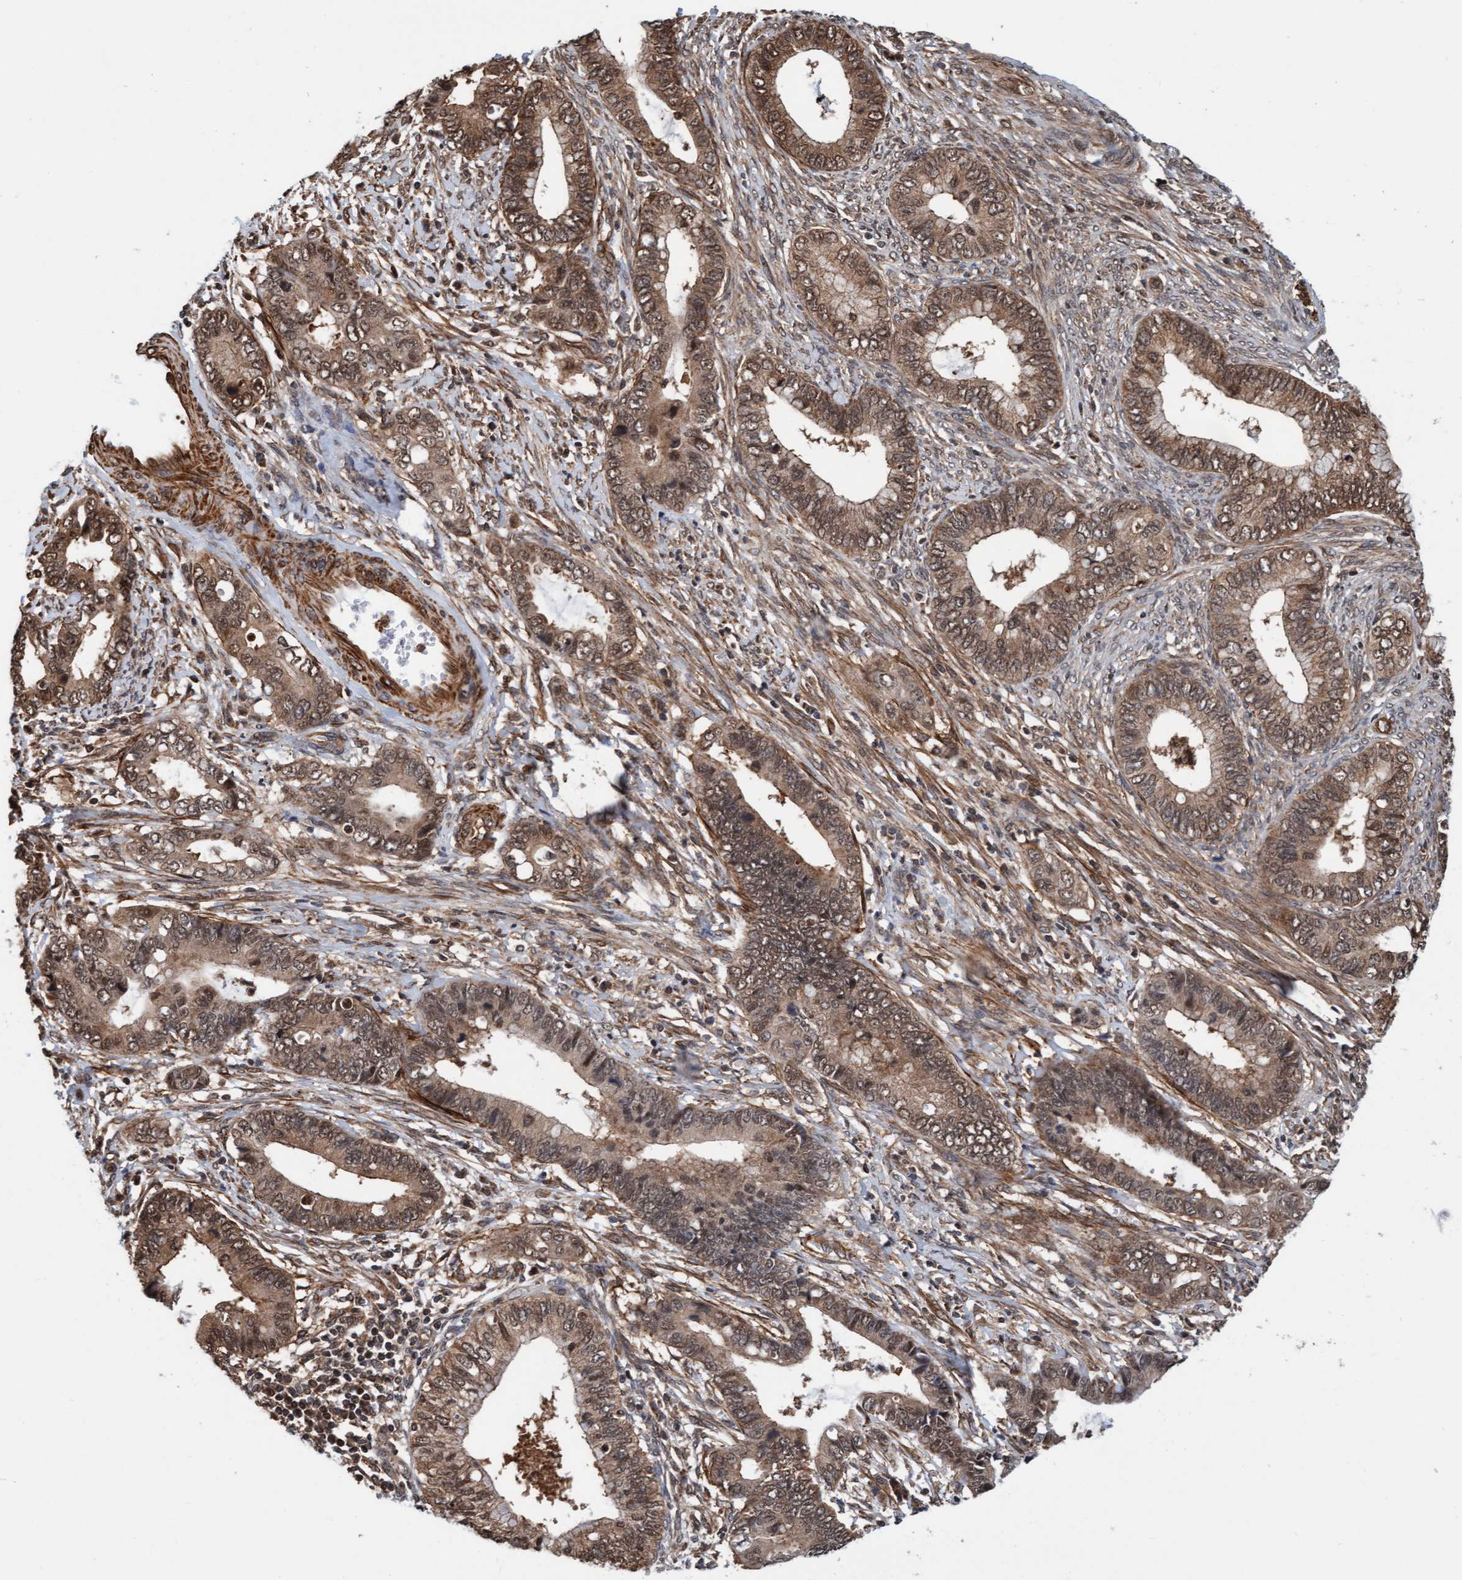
{"staining": {"intensity": "moderate", "quantity": ">75%", "location": "cytoplasmic/membranous,nuclear"}, "tissue": "cervical cancer", "cell_type": "Tumor cells", "image_type": "cancer", "snomed": [{"axis": "morphology", "description": "Adenocarcinoma, NOS"}, {"axis": "topography", "description": "Cervix"}], "caption": "Tumor cells exhibit medium levels of moderate cytoplasmic/membranous and nuclear positivity in about >75% of cells in cervical cancer.", "gene": "STXBP4", "patient": {"sex": "female", "age": 44}}